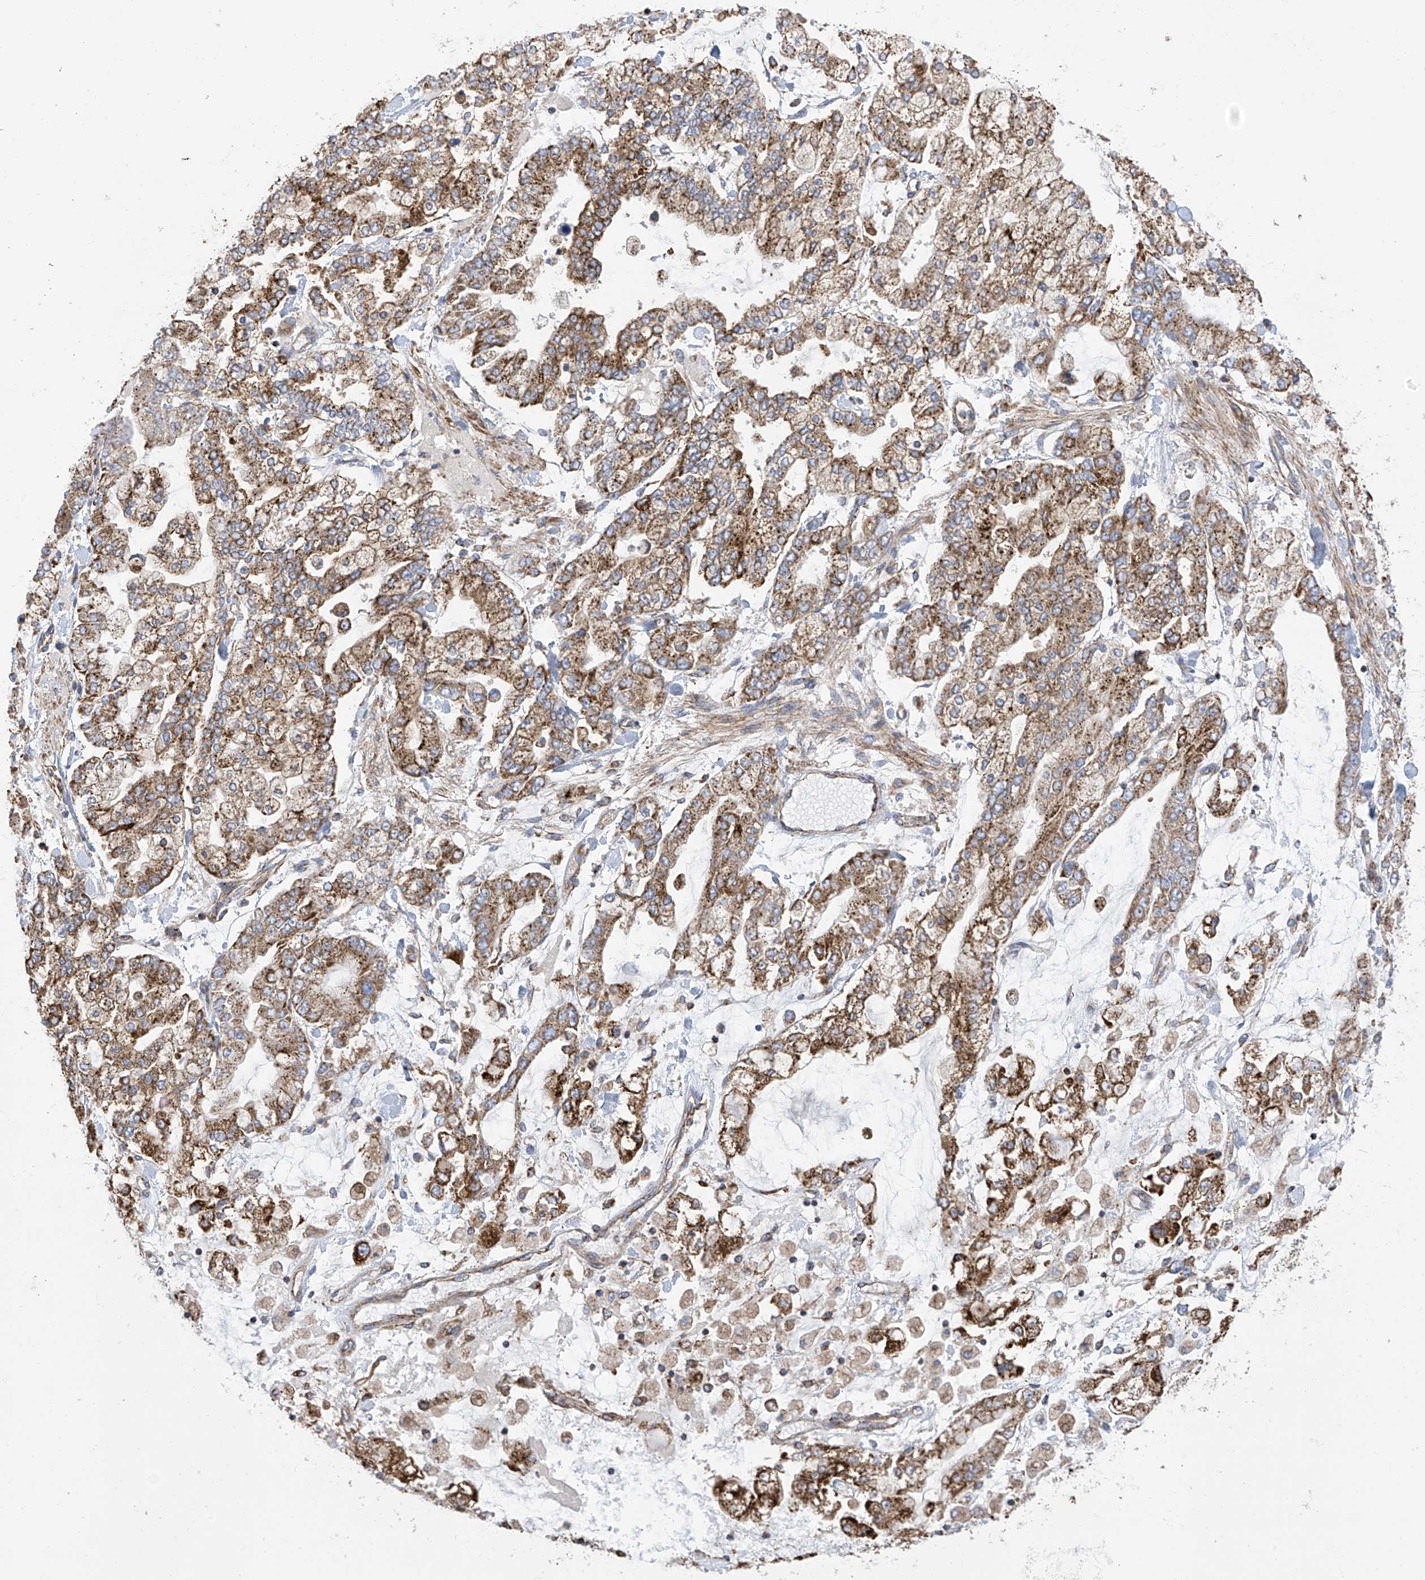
{"staining": {"intensity": "moderate", "quantity": ">75%", "location": "cytoplasmic/membranous"}, "tissue": "stomach cancer", "cell_type": "Tumor cells", "image_type": "cancer", "snomed": [{"axis": "morphology", "description": "Normal tissue, NOS"}, {"axis": "morphology", "description": "Adenocarcinoma, NOS"}, {"axis": "topography", "description": "Stomach, upper"}, {"axis": "topography", "description": "Stomach"}], "caption": "The histopathology image shows a brown stain indicating the presence of a protein in the cytoplasmic/membranous of tumor cells in stomach adenocarcinoma.", "gene": "ITM2B", "patient": {"sex": "male", "age": 76}}